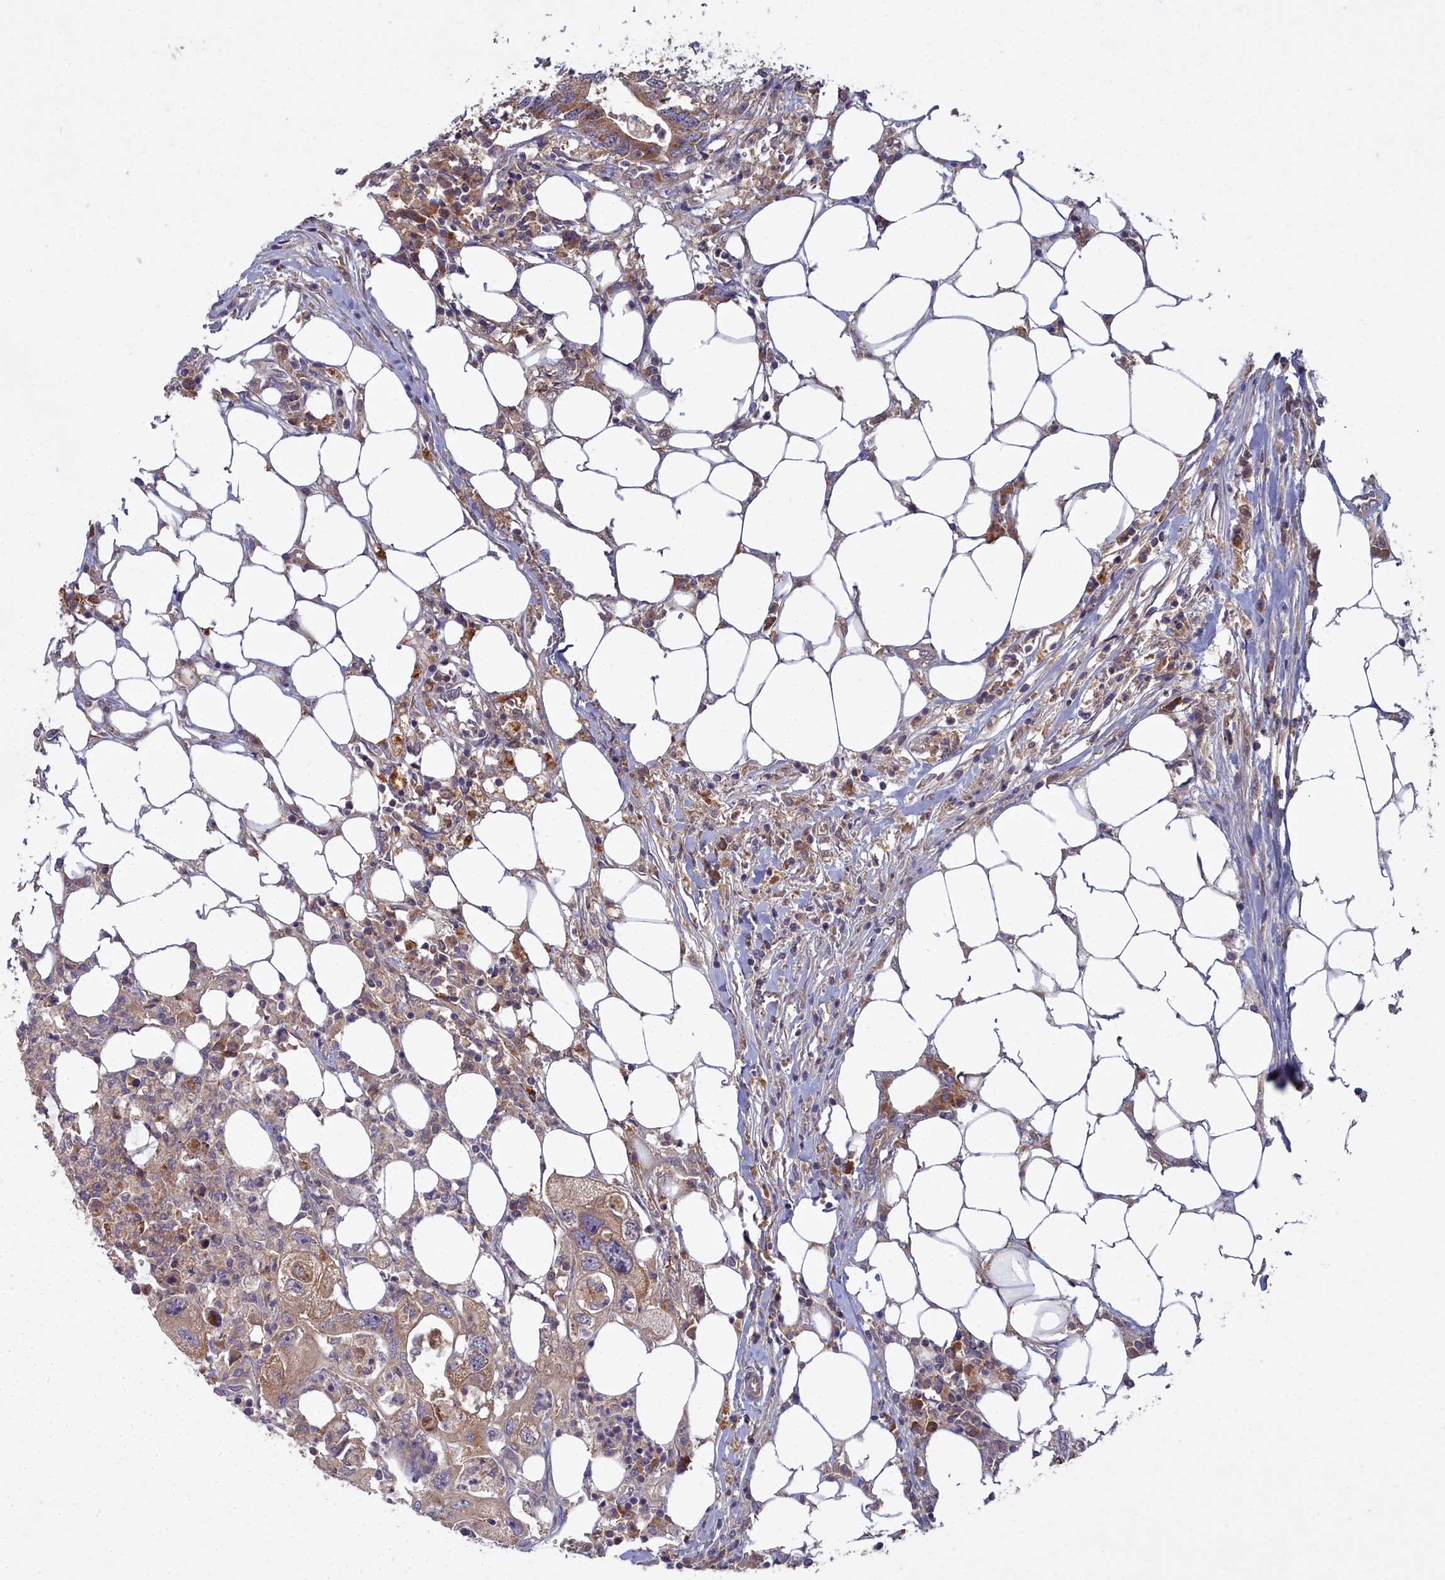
{"staining": {"intensity": "moderate", "quantity": ">75%", "location": "cytoplasmic/membranous"}, "tissue": "colorectal cancer", "cell_type": "Tumor cells", "image_type": "cancer", "snomed": [{"axis": "morphology", "description": "Adenocarcinoma, NOS"}, {"axis": "topography", "description": "Colon"}], "caption": "Colorectal cancer (adenocarcinoma) stained with a protein marker shows moderate staining in tumor cells.", "gene": "CCDC167", "patient": {"sex": "male", "age": 71}}